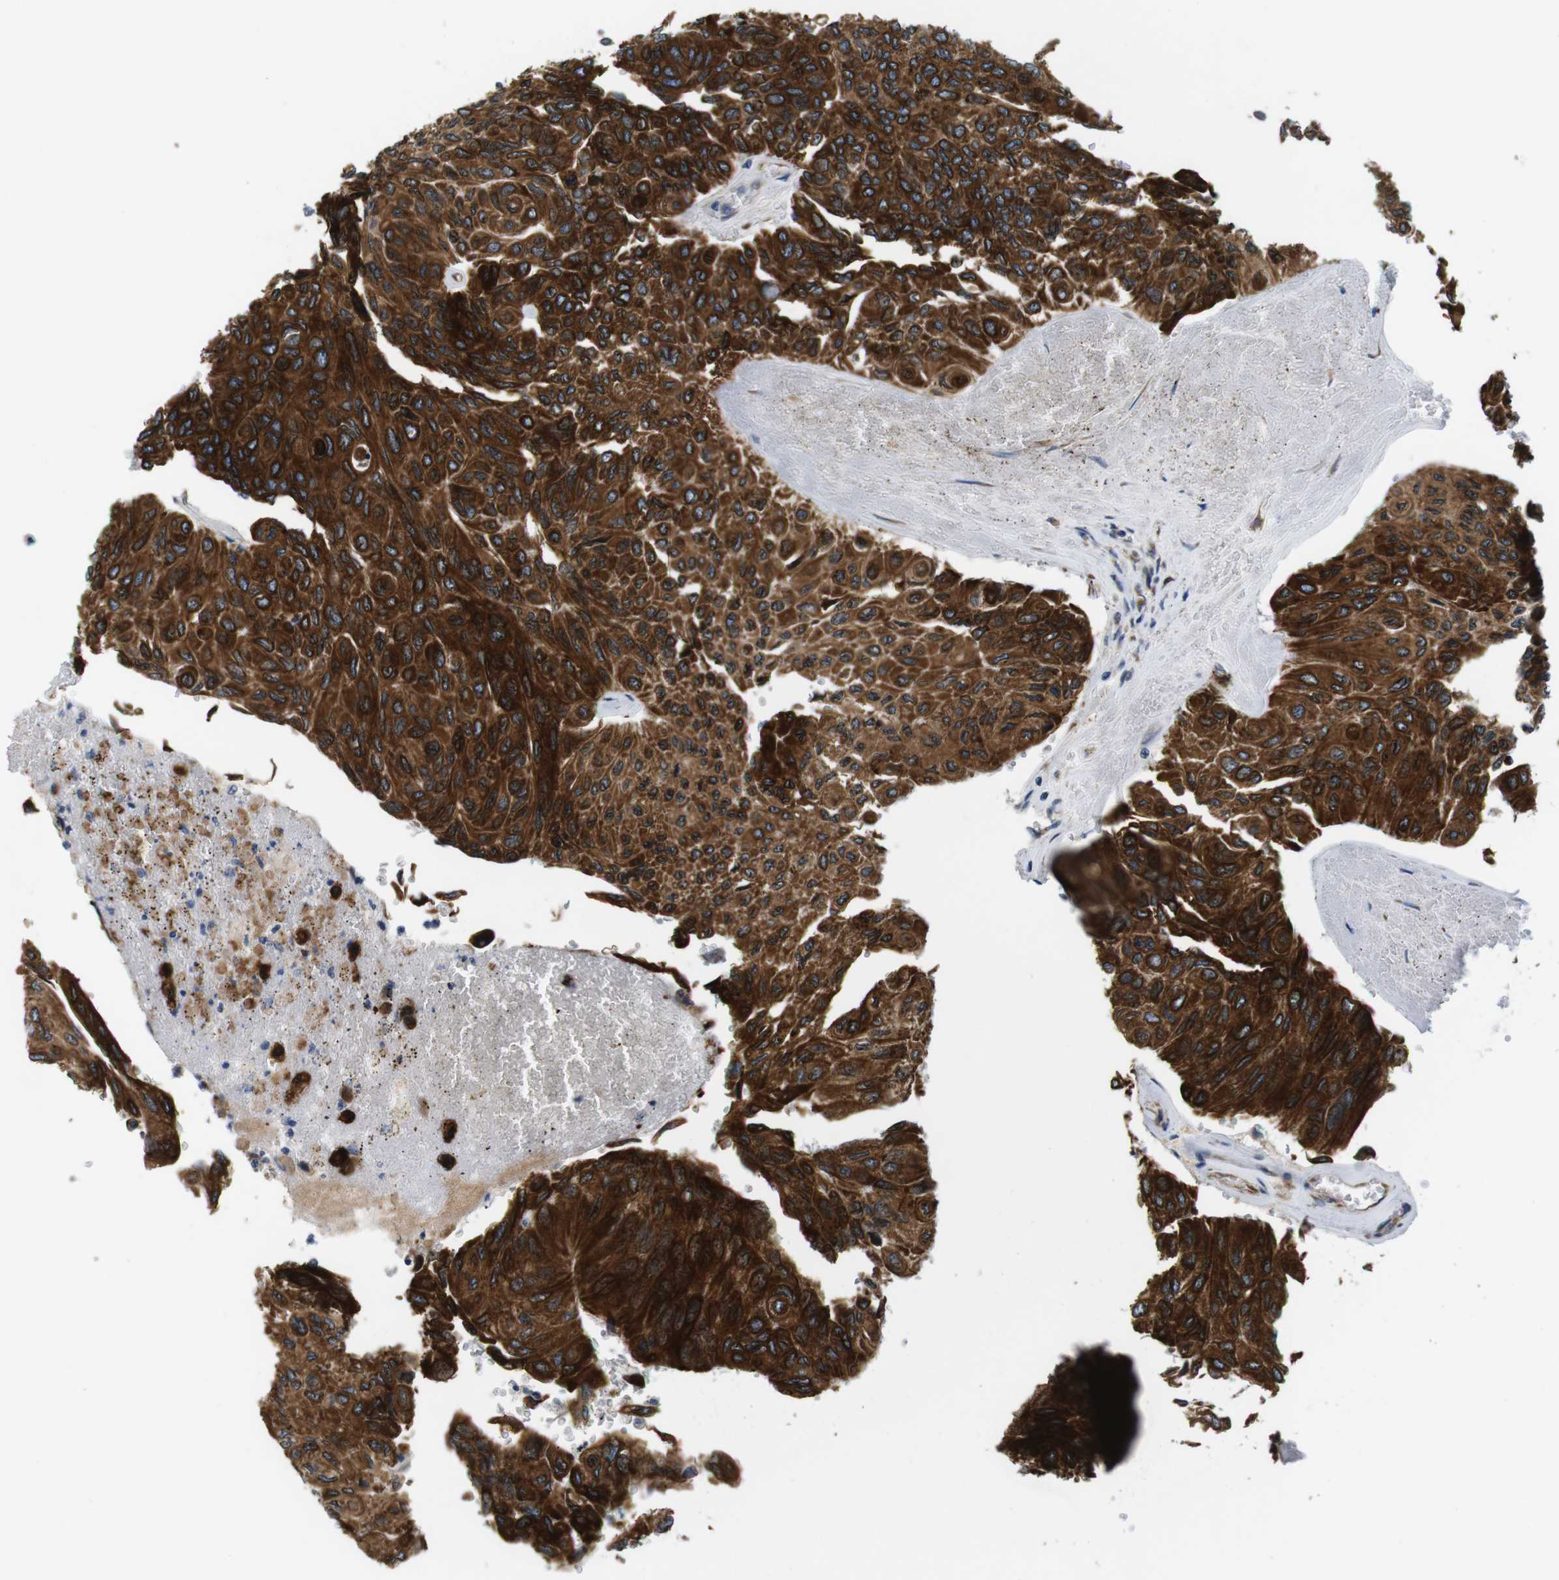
{"staining": {"intensity": "strong", "quantity": ">75%", "location": "cytoplasmic/membranous"}, "tissue": "urothelial cancer", "cell_type": "Tumor cells", "image_type": "cancer", "snomed": [{"axis": "morphology", "description": "Urothelial carcinoma, High grade"}, {"axis": "topography", "description": "Urinary bladder"}], "caption": "A high-resolution micrograph shows immunohistochemistry (IHC) staining of urothelial carcinoma (high-grade), which displays strong cytoplasmic/membranous positivity in about >75% of tumor cells.", "gene": "HACD3", "patient": {"sex": "male", "age": 66}}